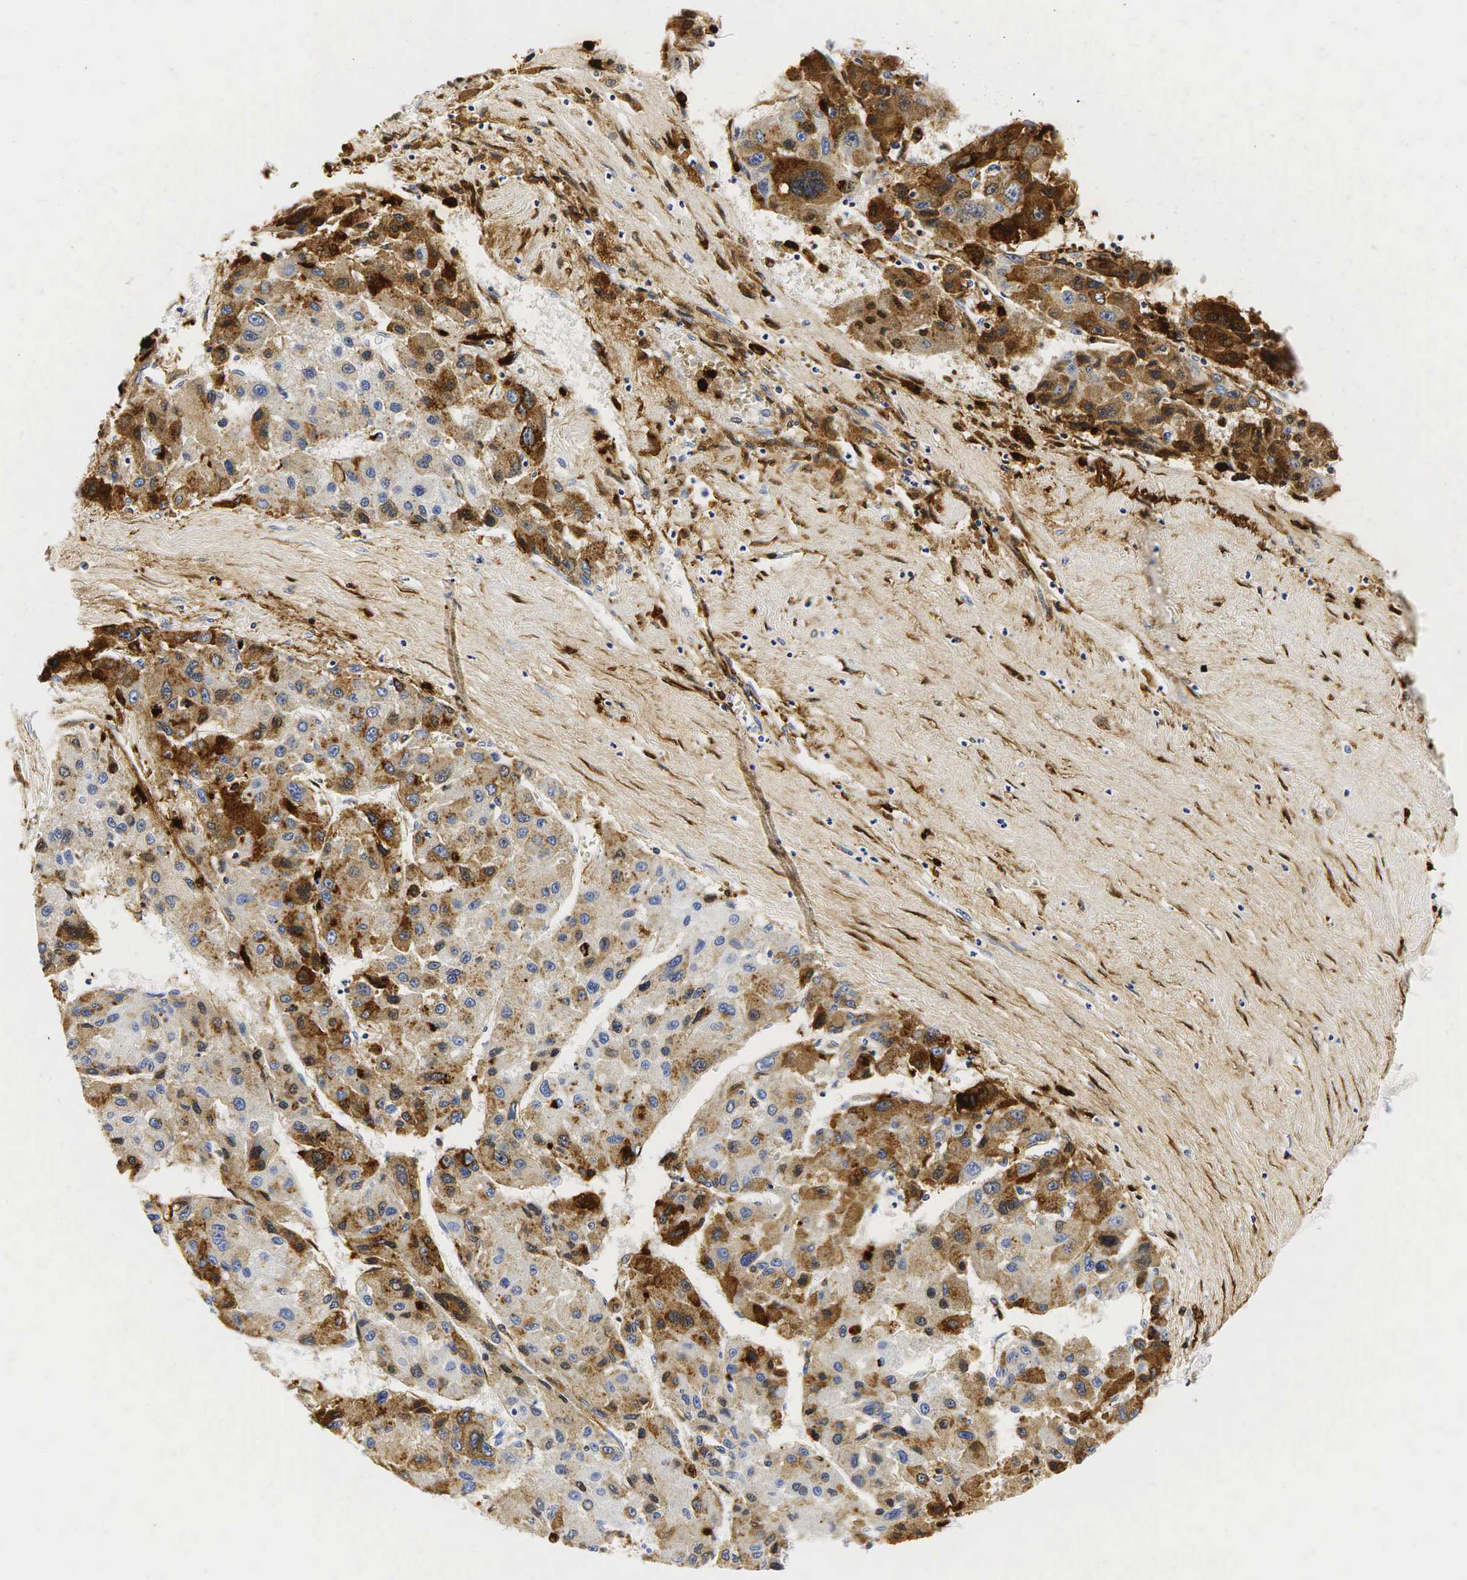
{"staining": {"intensity": "moderate", "quantity": "25%-75%", "location": "cytoplasmic/membranous"}, "tissue": "liver cancer", "cell_type": "Tumor cells", "image_type": "cancer", "snomed": [{"axis": "morphology", "description": "Carcinoma, Hepatocellular, NOS"}, {"axis": "topography", "description": "Liver"}], "caption": "Liver cancer stained for a protein (brown) shows moderate cytoplasmic/membranous positive staining in about 25%-75% of tumor cells.", "gene": "LYZ", "patient": {"sex": "male", "age": 64}}